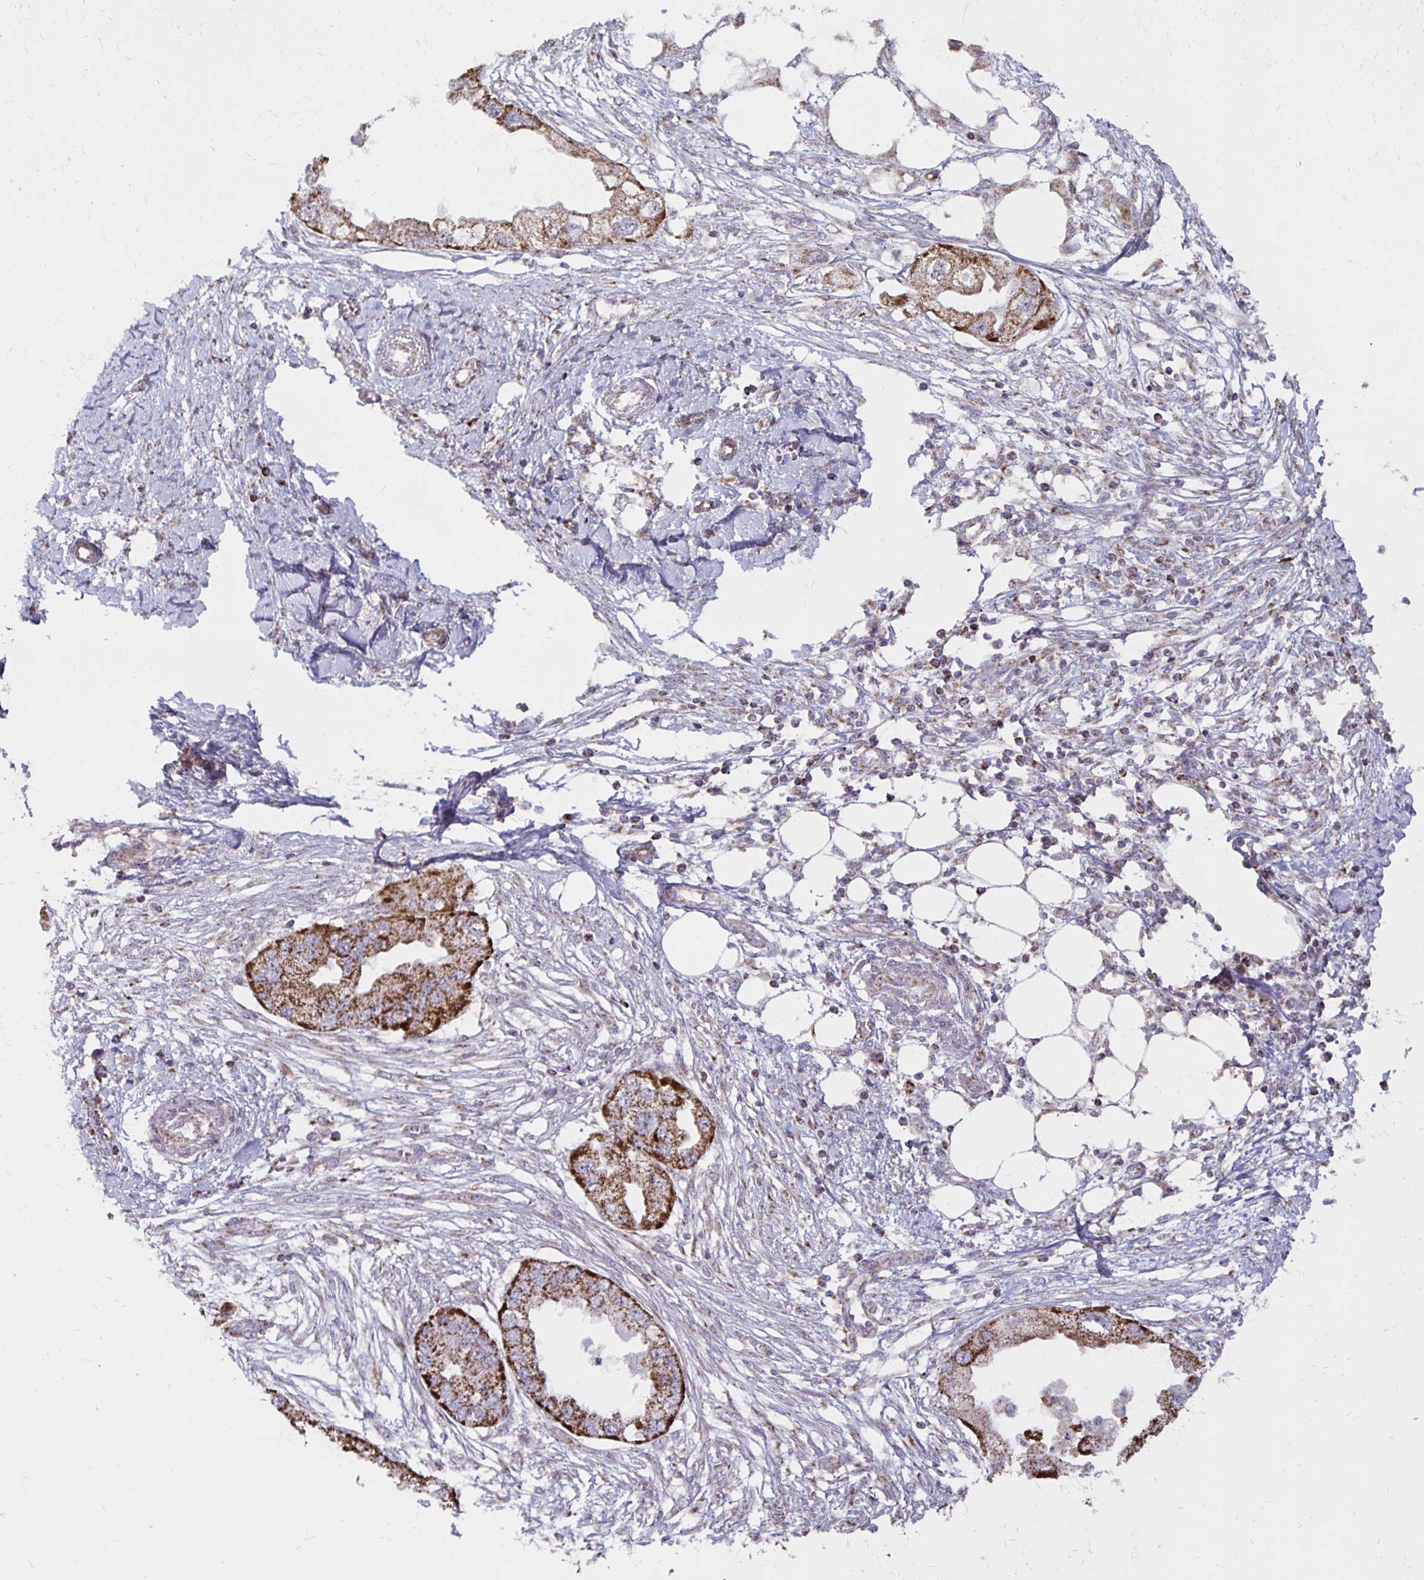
{"staining": {"intensity": "strong", "quantity": ">75%", "location": "cytoplasmic/membranous"}, "tissue": "endometrial cancer", "cell_type": "Tumor cells", "image_type": "cancer", "snomed": [{"axis": "morphology", "description": "Adenocarcinoma, NOS"}, {"axis": "morphology", "description": "Adenocarcinoma, metastatic, NOS"}, {"axis": "topography", "description": "Adipose tissue"}, {"axis": "topography", "description": "Endometrium"}], "caption": "Strong cytoplasmic/membranous expression is present in approximately >75% of tumor cells in endometrial metastatic adenocarcinoma.", "gene": "IER3", "patient": {"sex": "female", "age": 67}}